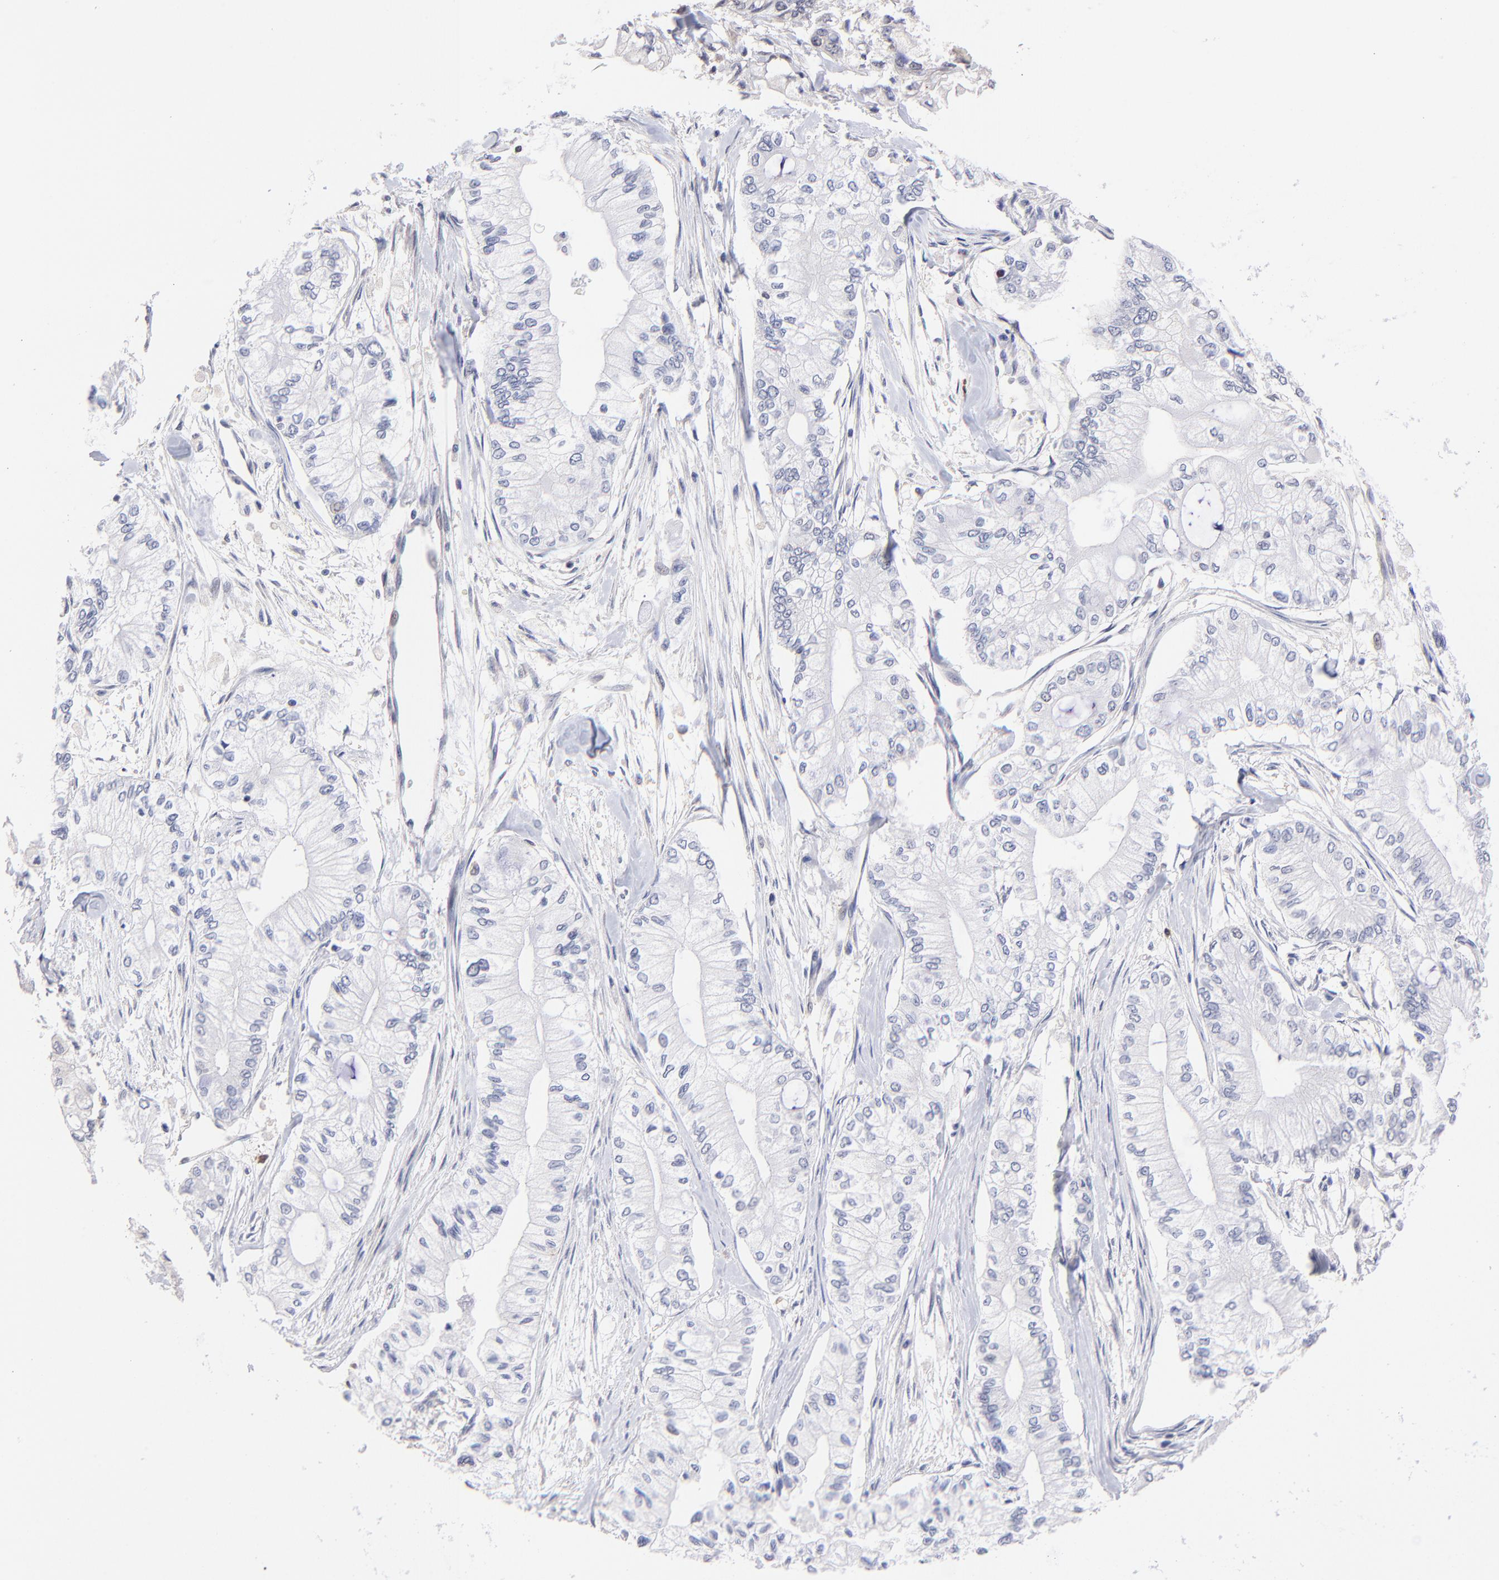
{"staining": {"intensity": "negative", "quantity": "none", "location": "none"}, "tissue": "pancreatic cancer", "cell_type": "Tumor cells", "image_type": "cancer", "snomed": [{"axis": "morphology", "description": "Adenocarcinoma, NOS"}, {"axis": "topography", "description": "Pancreas"}], "caption": "There is no significant expression in tumor cells of adenocarcinoma (pancreatic). Brightfield microscopy of IHC stained with DAB (brown) and hematoxylin (blue), captured at high magnification.", "gene": "ZNF155", "patient": {"sex": "male", "age": 79}}